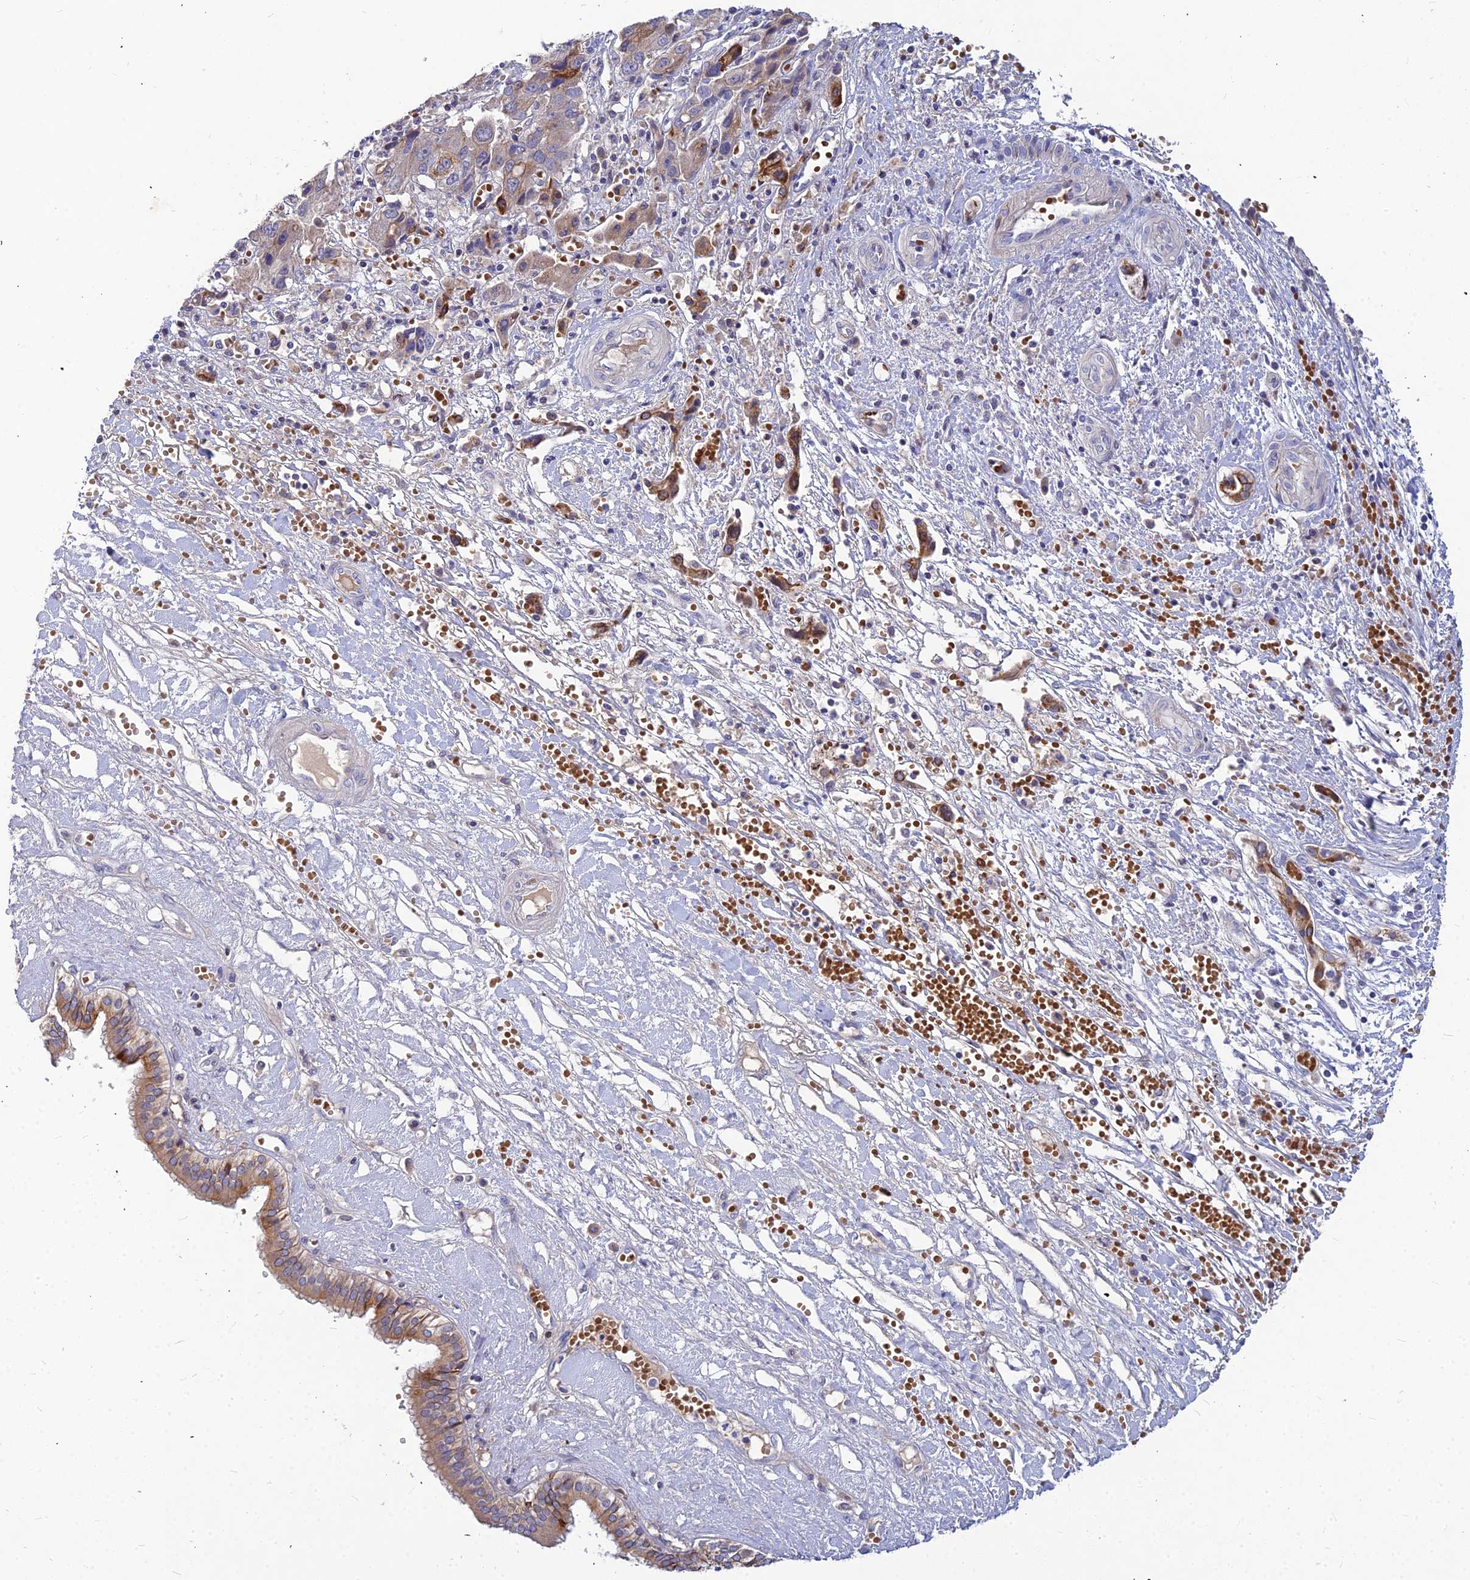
{"staining": {"intensity": "moderate", "quantity": "<25%", "location": "cytoplasmic/membranous"}, "tissue": "liver cancer", "cell_type": "Tumor cells", "image_type": "cancer", "snomed": [{"axis": "morphology", "description": "Cholangiocarcinoma"}, {"axis": "topography", "description": "Liver"}], "caption": "Human liver cancer stained for a protein (brown) shows moderate cytoplasmic/membranous positive expression in about <25% of tumor cells.", "gene": "DMRTA1", "patient": {"sex": "male", "age": 67}}